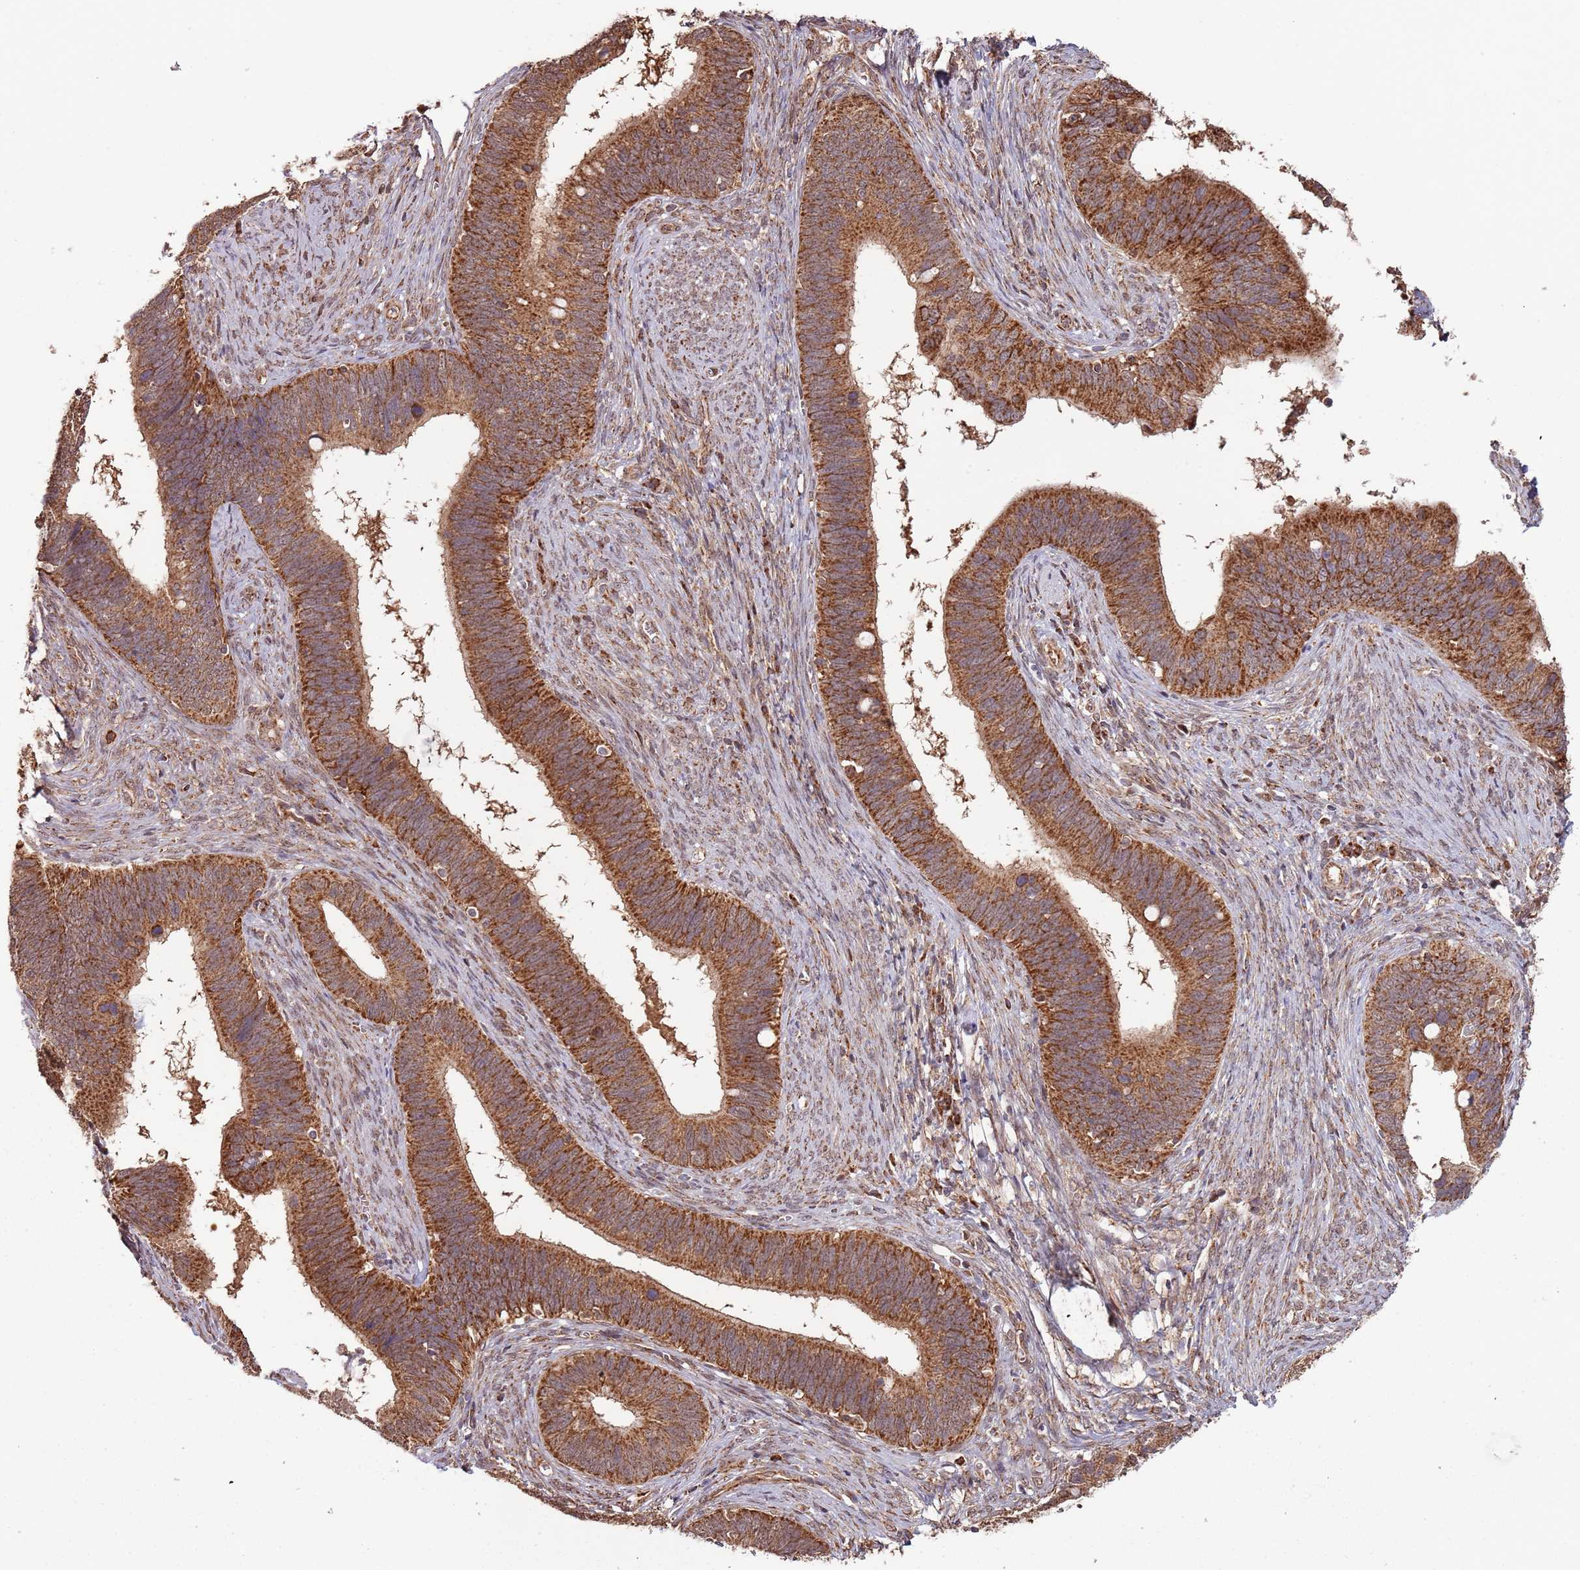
{"staining": {"intensity": "strong", "quantity": ">75%", "location": "cytoplasmic/membranous"}, "tissue": "cervical cancer", "cell_type": "Tumor cells", "image_type": "cancer", "snomed": [{"axis": "morphology", "description": "Adenocarcinoma, NOS"}, {"axis": "topography", "description": "Cervix"}], "caption": "Immunohistochemical staining of human cervical adenocarcinoma displays high levels of strong cytoplasmic/membranous protein expression in about >75% of tumor cells.", "gene": "IL17RD", "patient": {"sex": "female", "age": 42}}